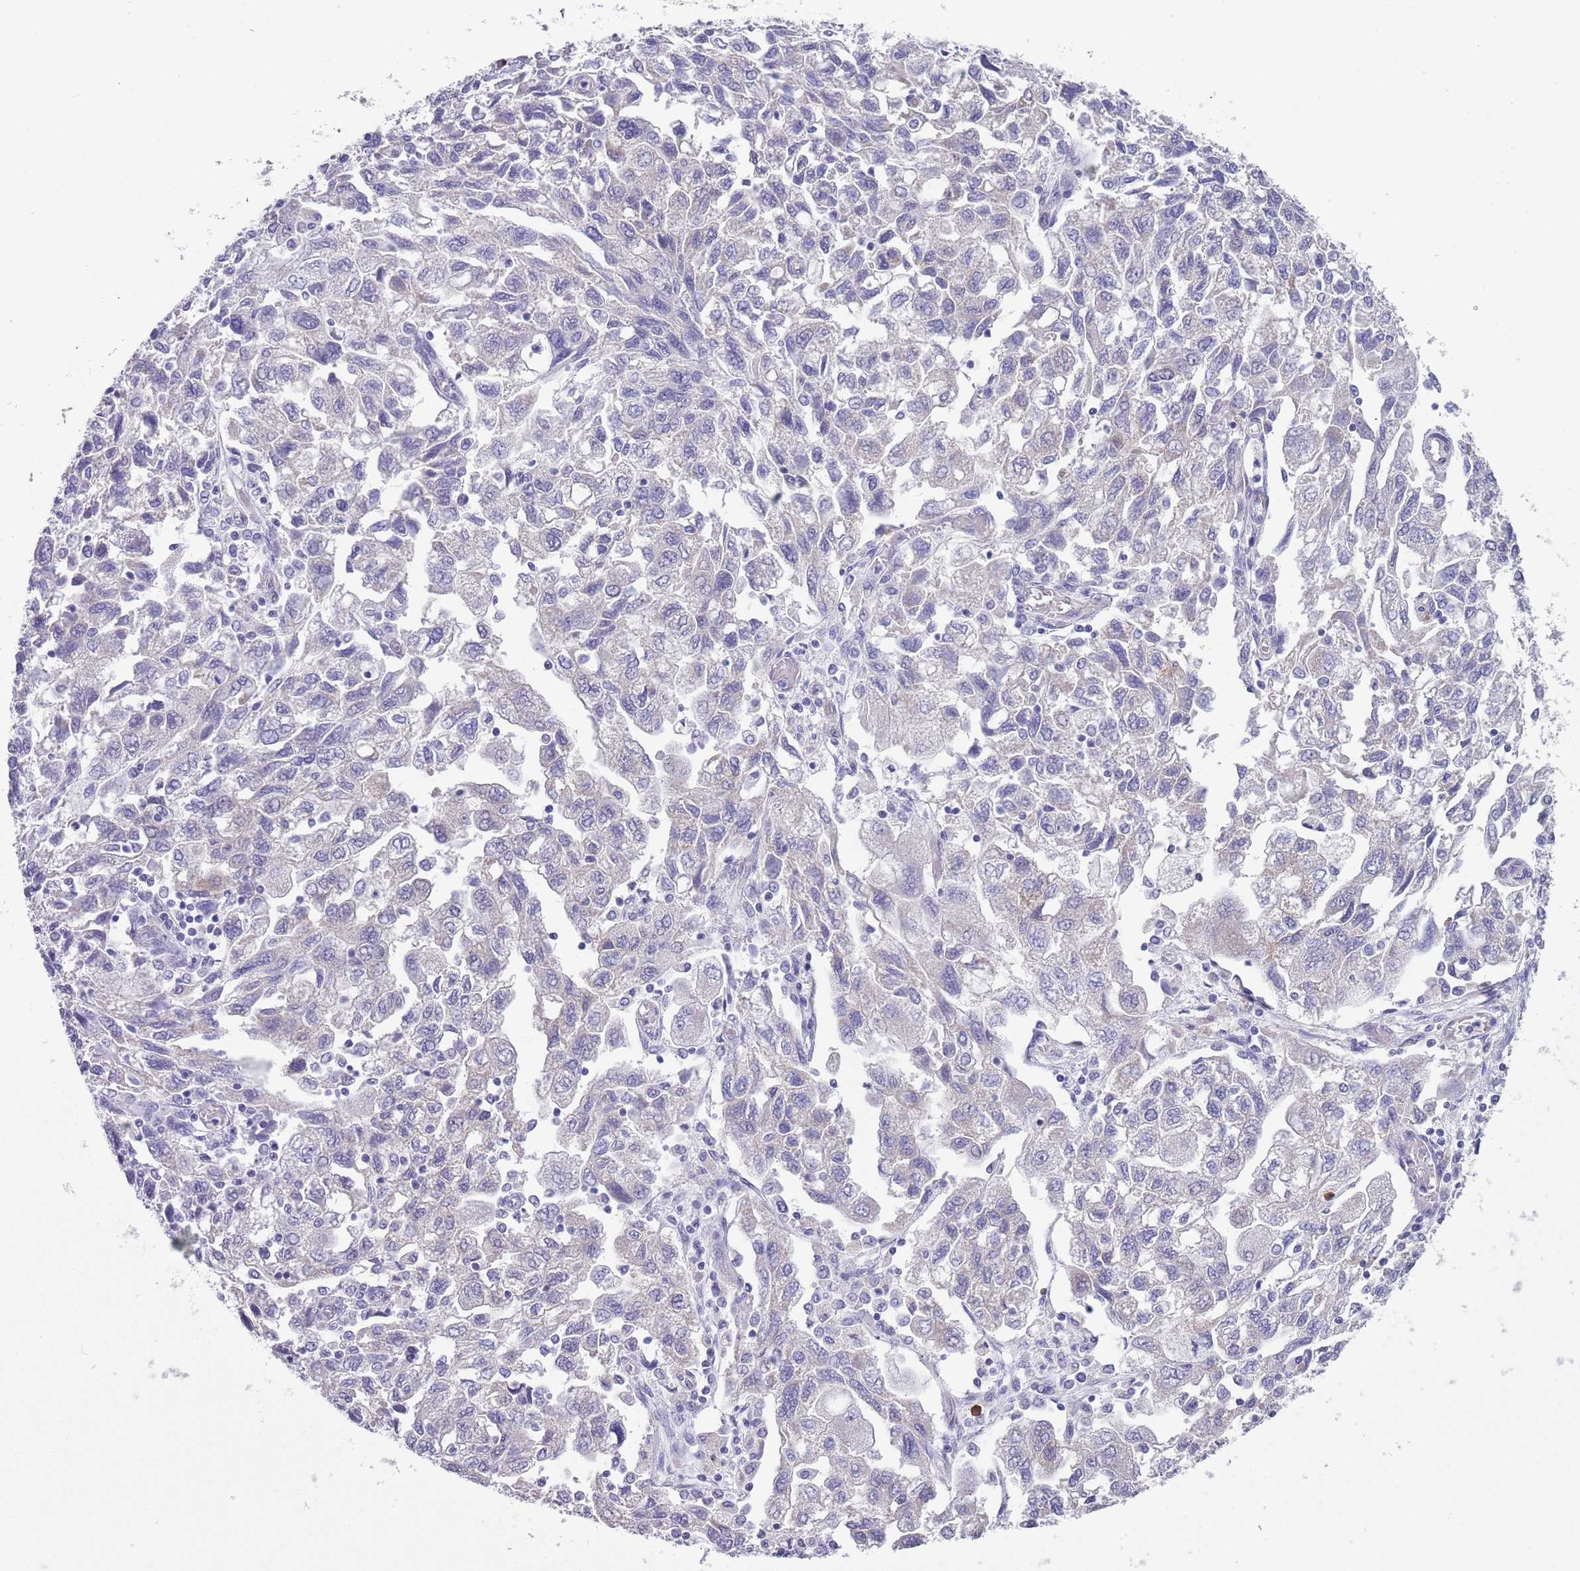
{"staining": {"intensity": "negative", "quantity": "none", "location": "none"}, "tissue": "ovarian cancer", "cell_type": "Tumor cells", "image_type": "cancer", "snomed": [{"axis": "morphology", "description": "Carcinoma, NOS"}, {"axis": "morphology", "description": "Cystadenocarcinoma, serous, NOS"}, {"axis": "topography", "description": "Ovary"}], "caption": "IHC image of neoplastic tissue: ovarian cancer (serous cystadenocarcinoma) stained with DAB exhibits no significant protein staining in tumor cells. (Stains: DAB immunohistochemistry (IHC) with hematoxylin counter stain, Microscopy: brightfield microscopy at high magnification).", "gene": "TSGA13", "patient": {"sex": "female", "age": 69}}